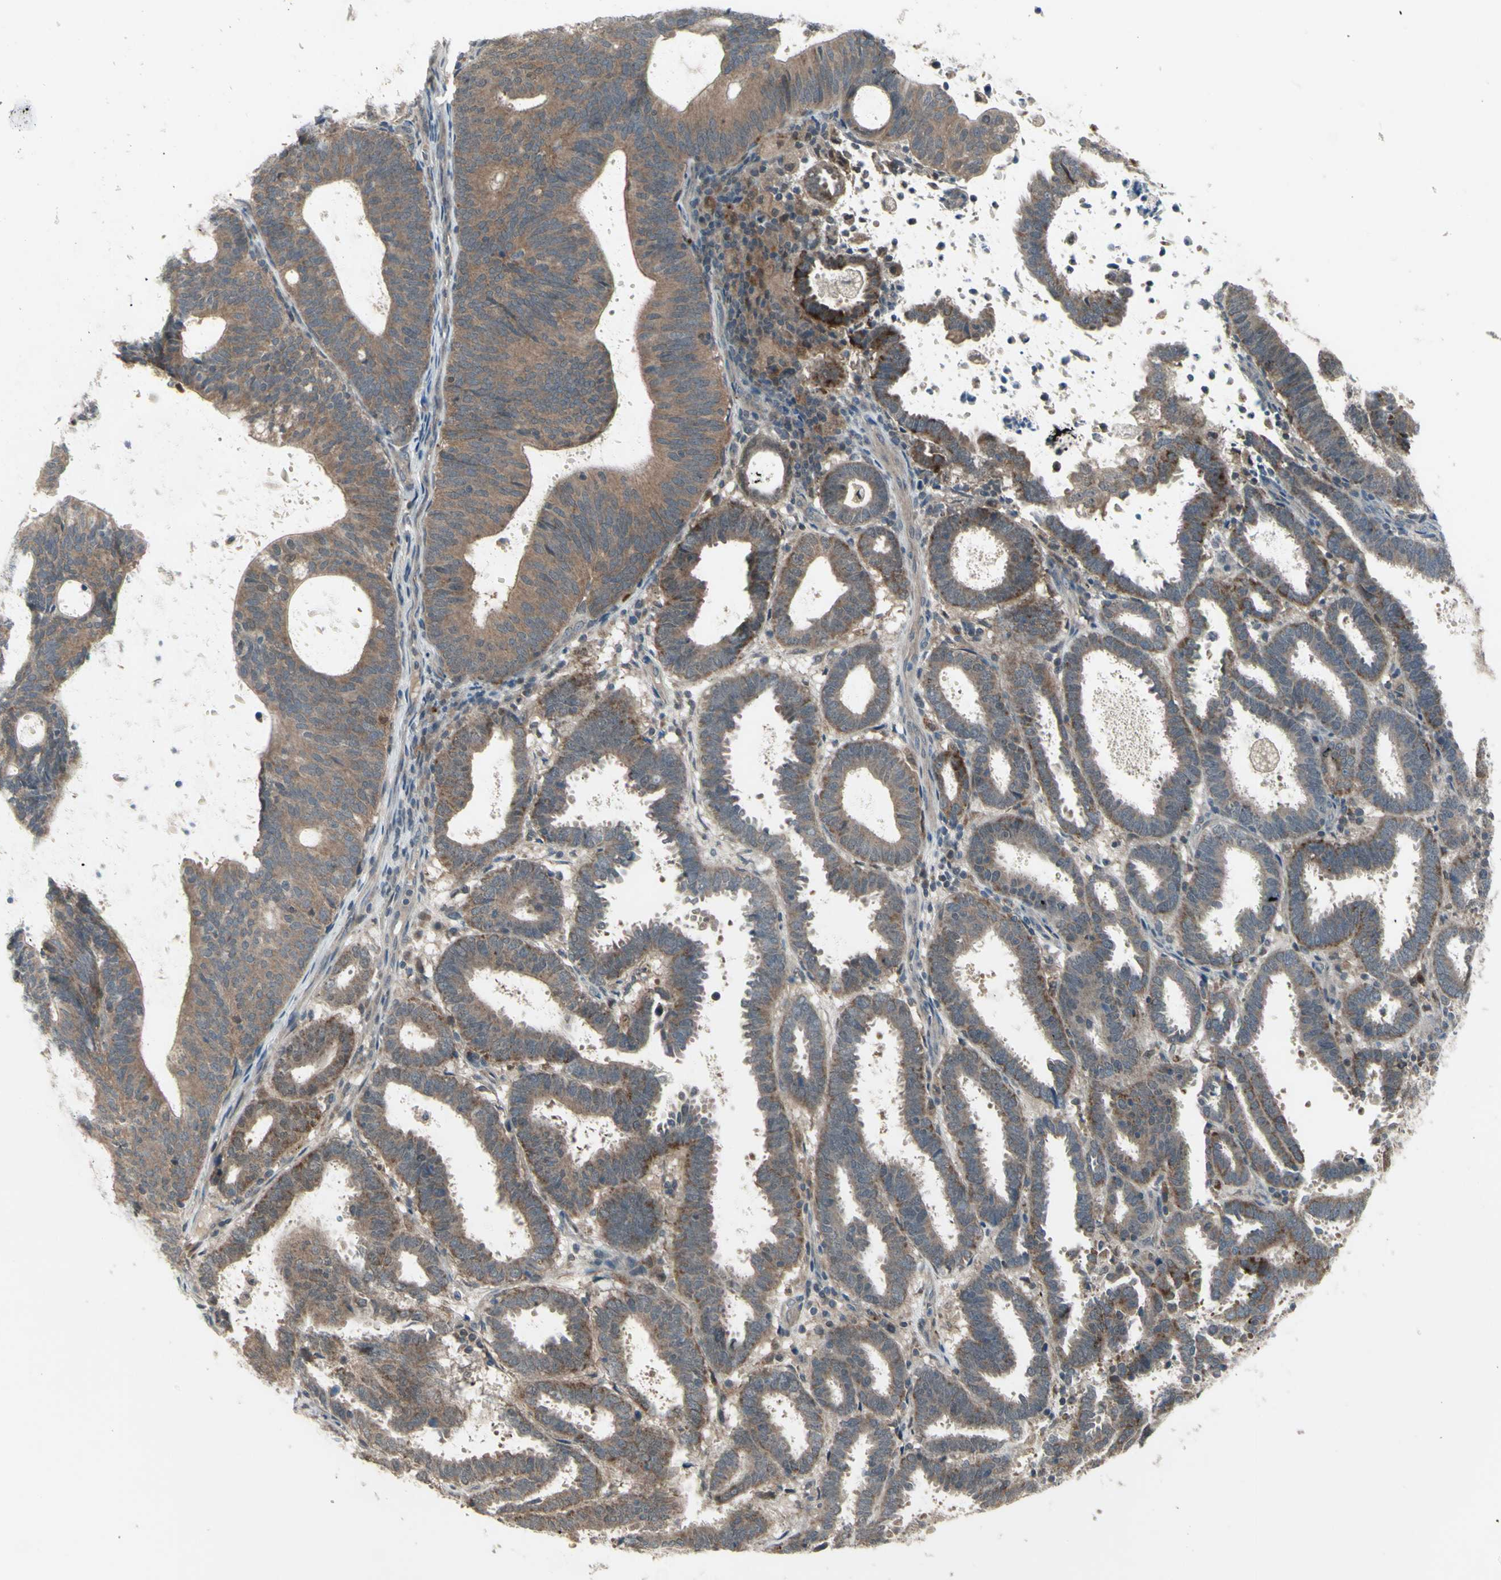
{"staining": {"intensity": "moderate", "quantity": ">75%", "location": "cytoplasmic/membranous"}, "tissue": "endometrial cancer", "cell_type": "Tumor cells", "image_type": "cancer", "snomed": [{"axis": "morphology", "description": "Adenocarcinoma, NOS"}, {"axis": "topography", "description": "Uterus"}], "caption": "DAB (3,3'-diaminobenzidine) immunohistochemical staining of adenocarcinoma (endometrial) displays moderate cytoplasmic/membranous protein staining in approximately >75% of tumor cells. (Stains: DAB in brown, nuclei in blue, Microscopy: brightfield microscopy at high magnification).", "gene": "OSTM1", "patient": {"sex": "female", "age": 83}}